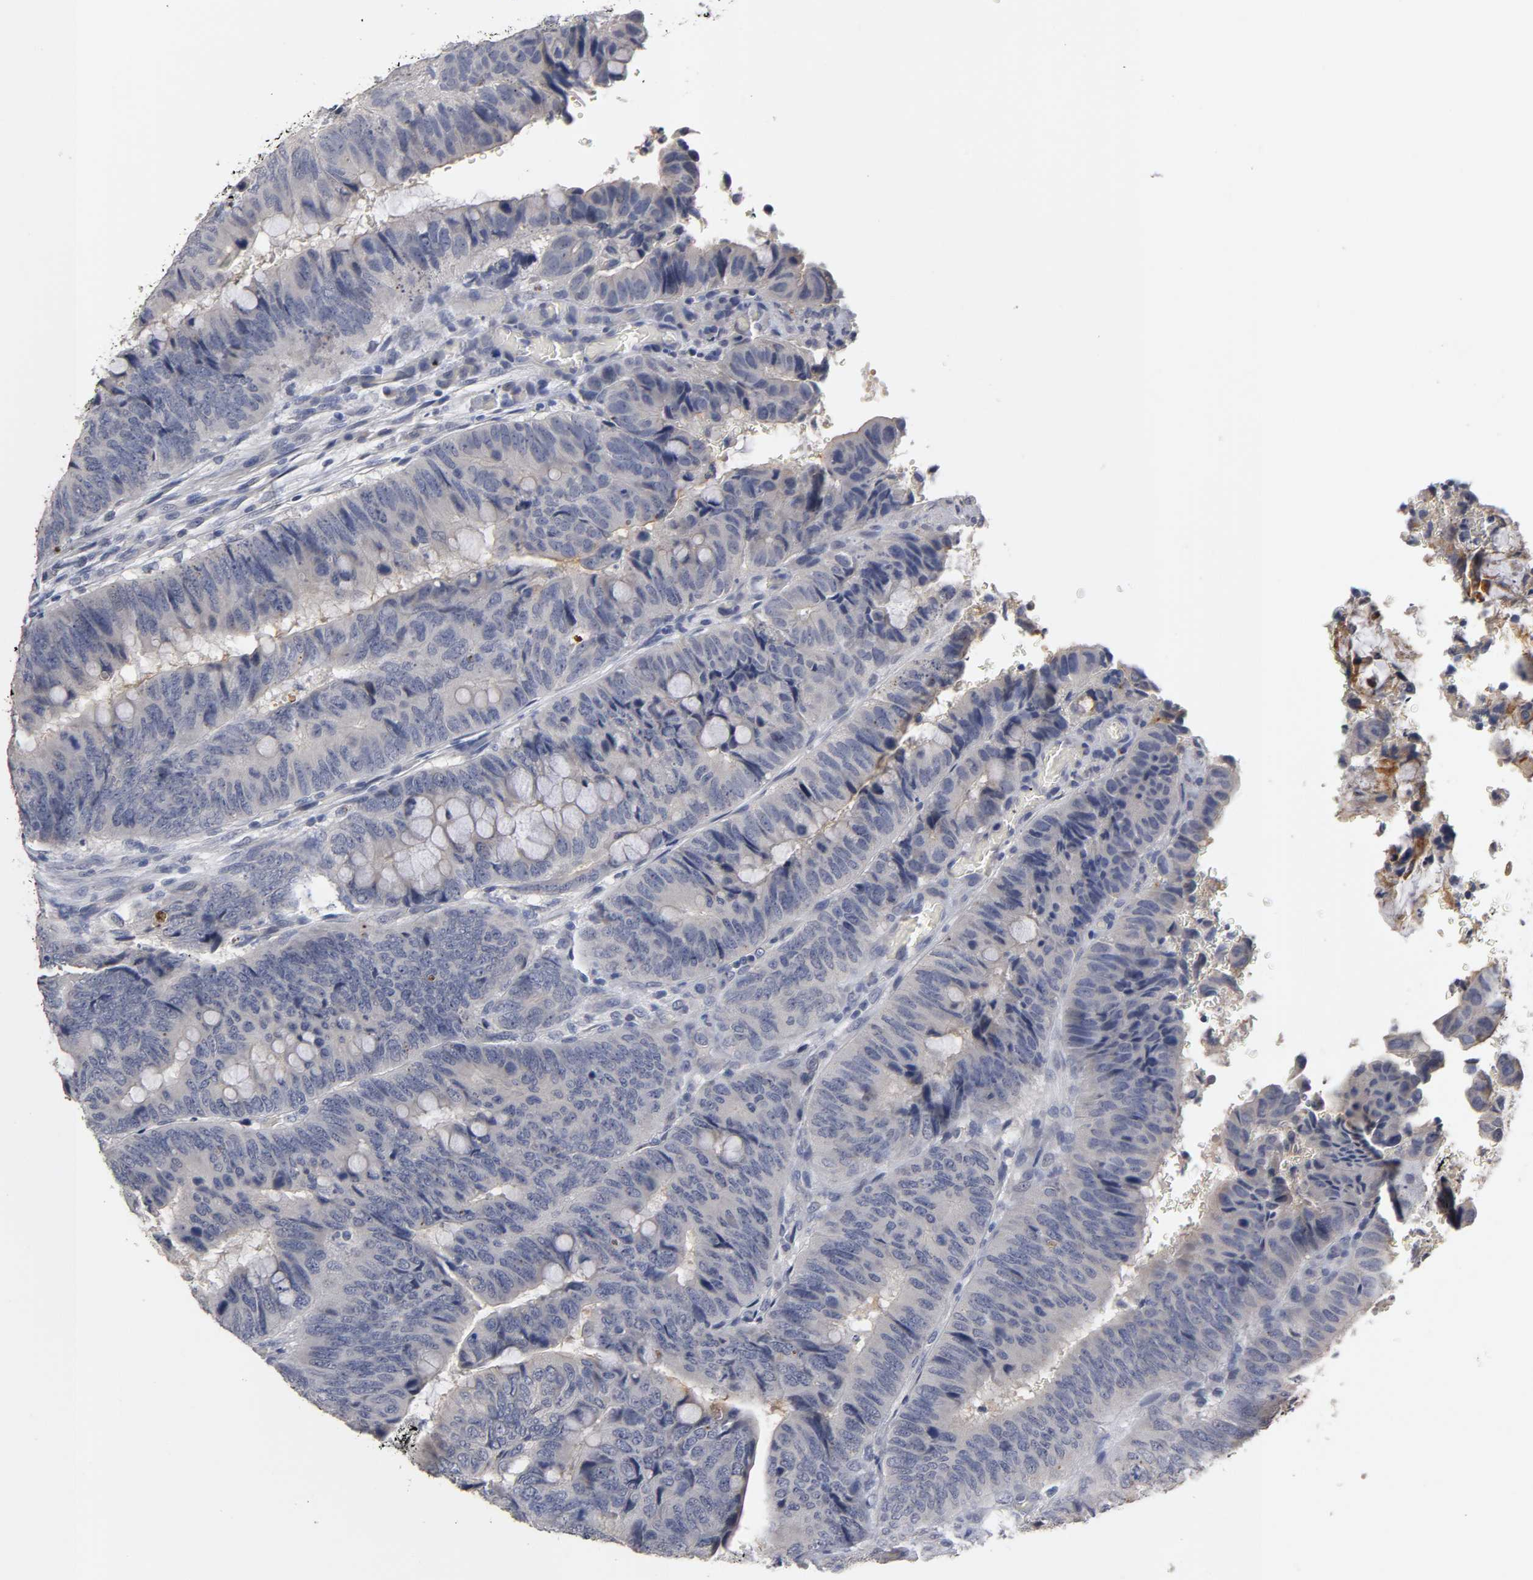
{"staining": {"intensity": "negative", "quantity": "none", "location": "none"}, "tissue": "colorectal cancer", "cell_type": "Tumor cells", "image_type": "cancer", "snomed": [{"axis": "morphology", "description": "Normal tissue, NOS"}, {"axis": "morphology", "description": "Adenocarcinoma, NOS"}, {"axis": "topography", "description": "Rectum"}, {"axis": "topography", "description": "Peripheral nerve tissue"}], "caption": "Tumor cells are negative for protein expression in human colorectal adenocarcinoma.", "gene": "OVOL1", "patient": {"sex": "male", "age": 92}}